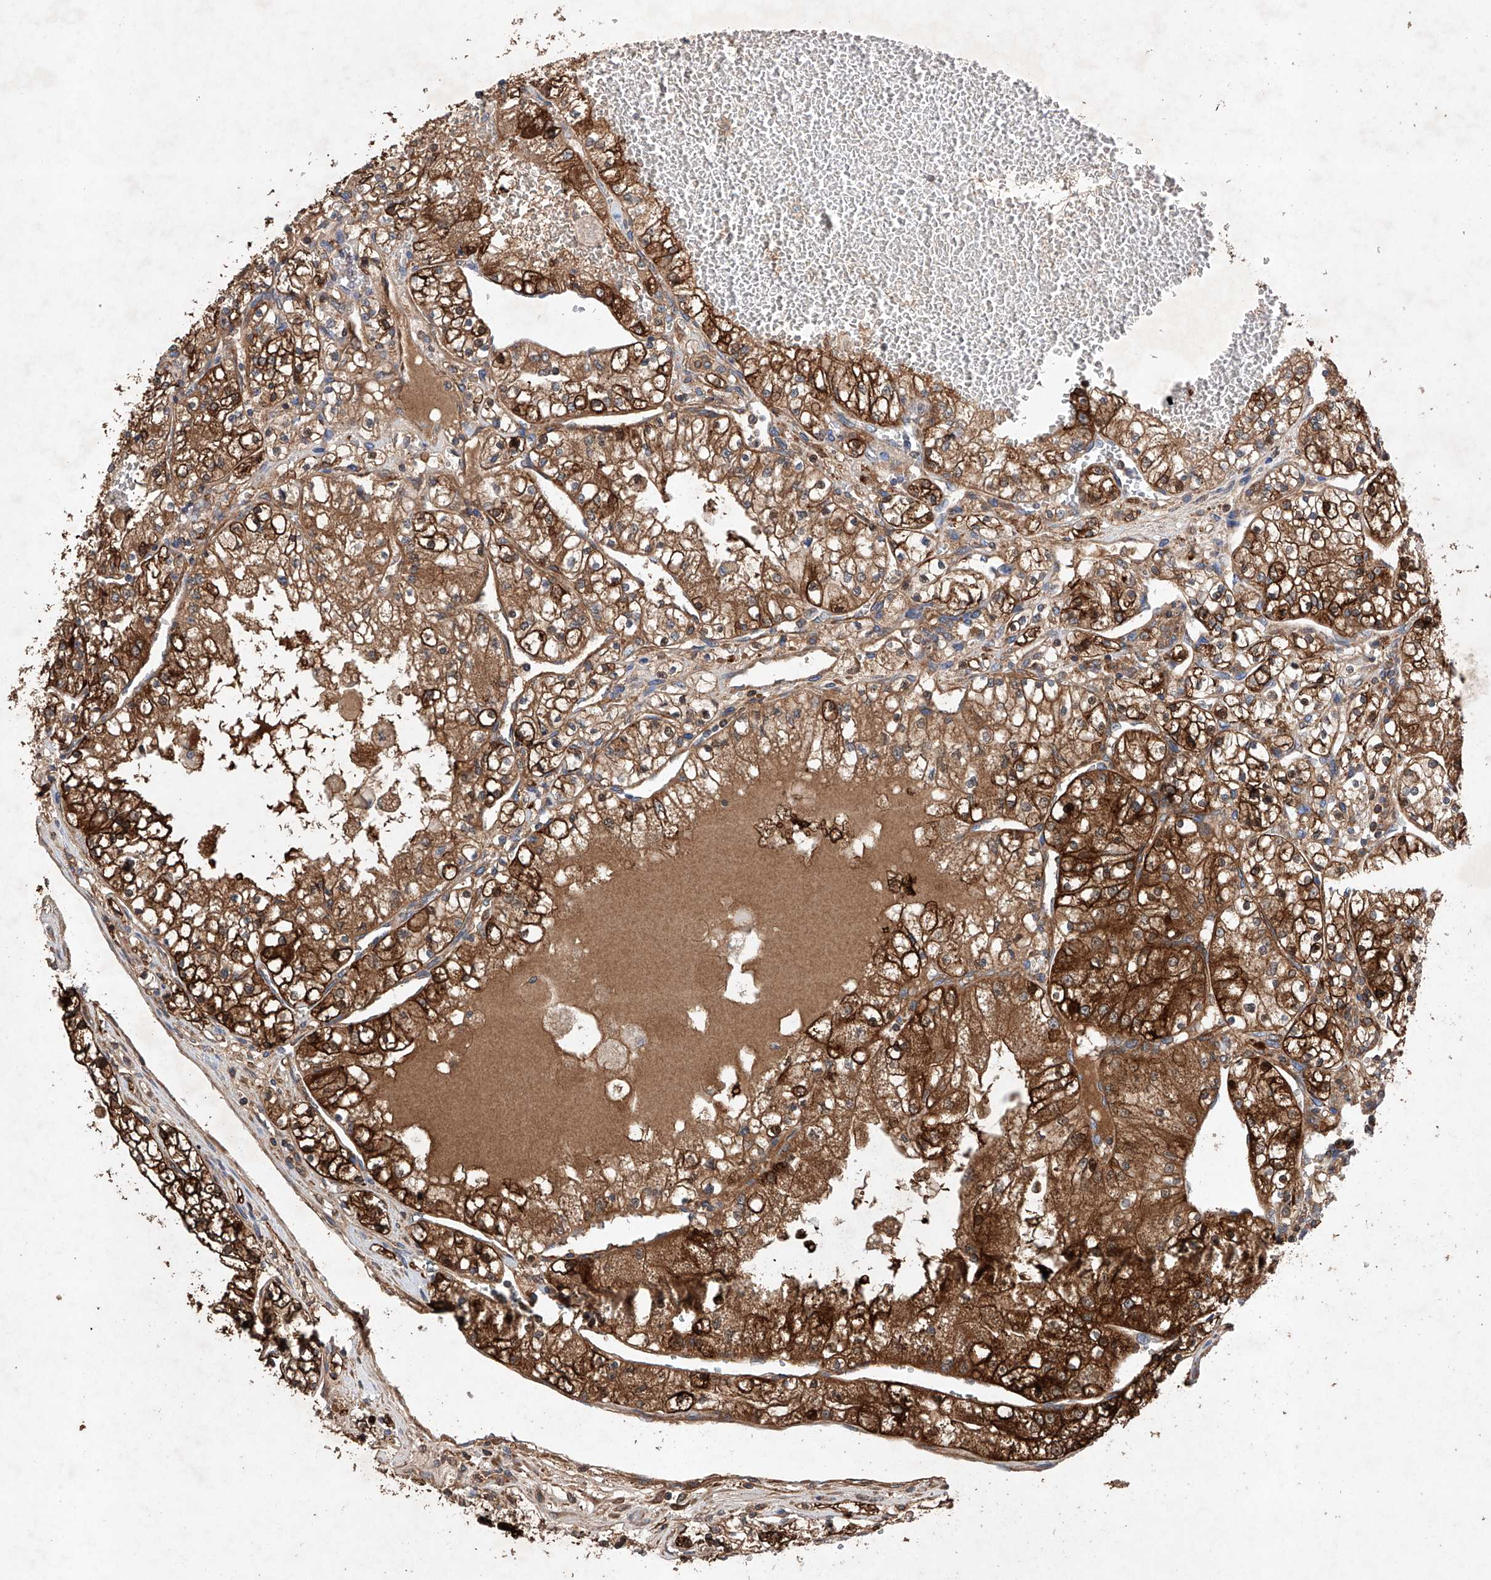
{"staining": {"intensity": "strong", "quantity": ">75%", "location": "cytoplasmic/membranous"}, "tissue": "renal cancer", "cell_type": "Tumor cells", "image_type": "cancer", "snomed": [{"axis": "morphology", "description": "Normal tissue, NOS"}, {"axis": "morphology", "description": "Adenocarcinoma, NOS"}, {"axis": "topography", "description": "Kidney"}], "caption": "This image shows immunohistochemistry staining of human renal adenocarcinoma, with high strong cytoplasmic/membranous positivity in about >75% of tumor cells.", "gene": "TIMM23", "patient": {"sex": "male", "age": 68}}